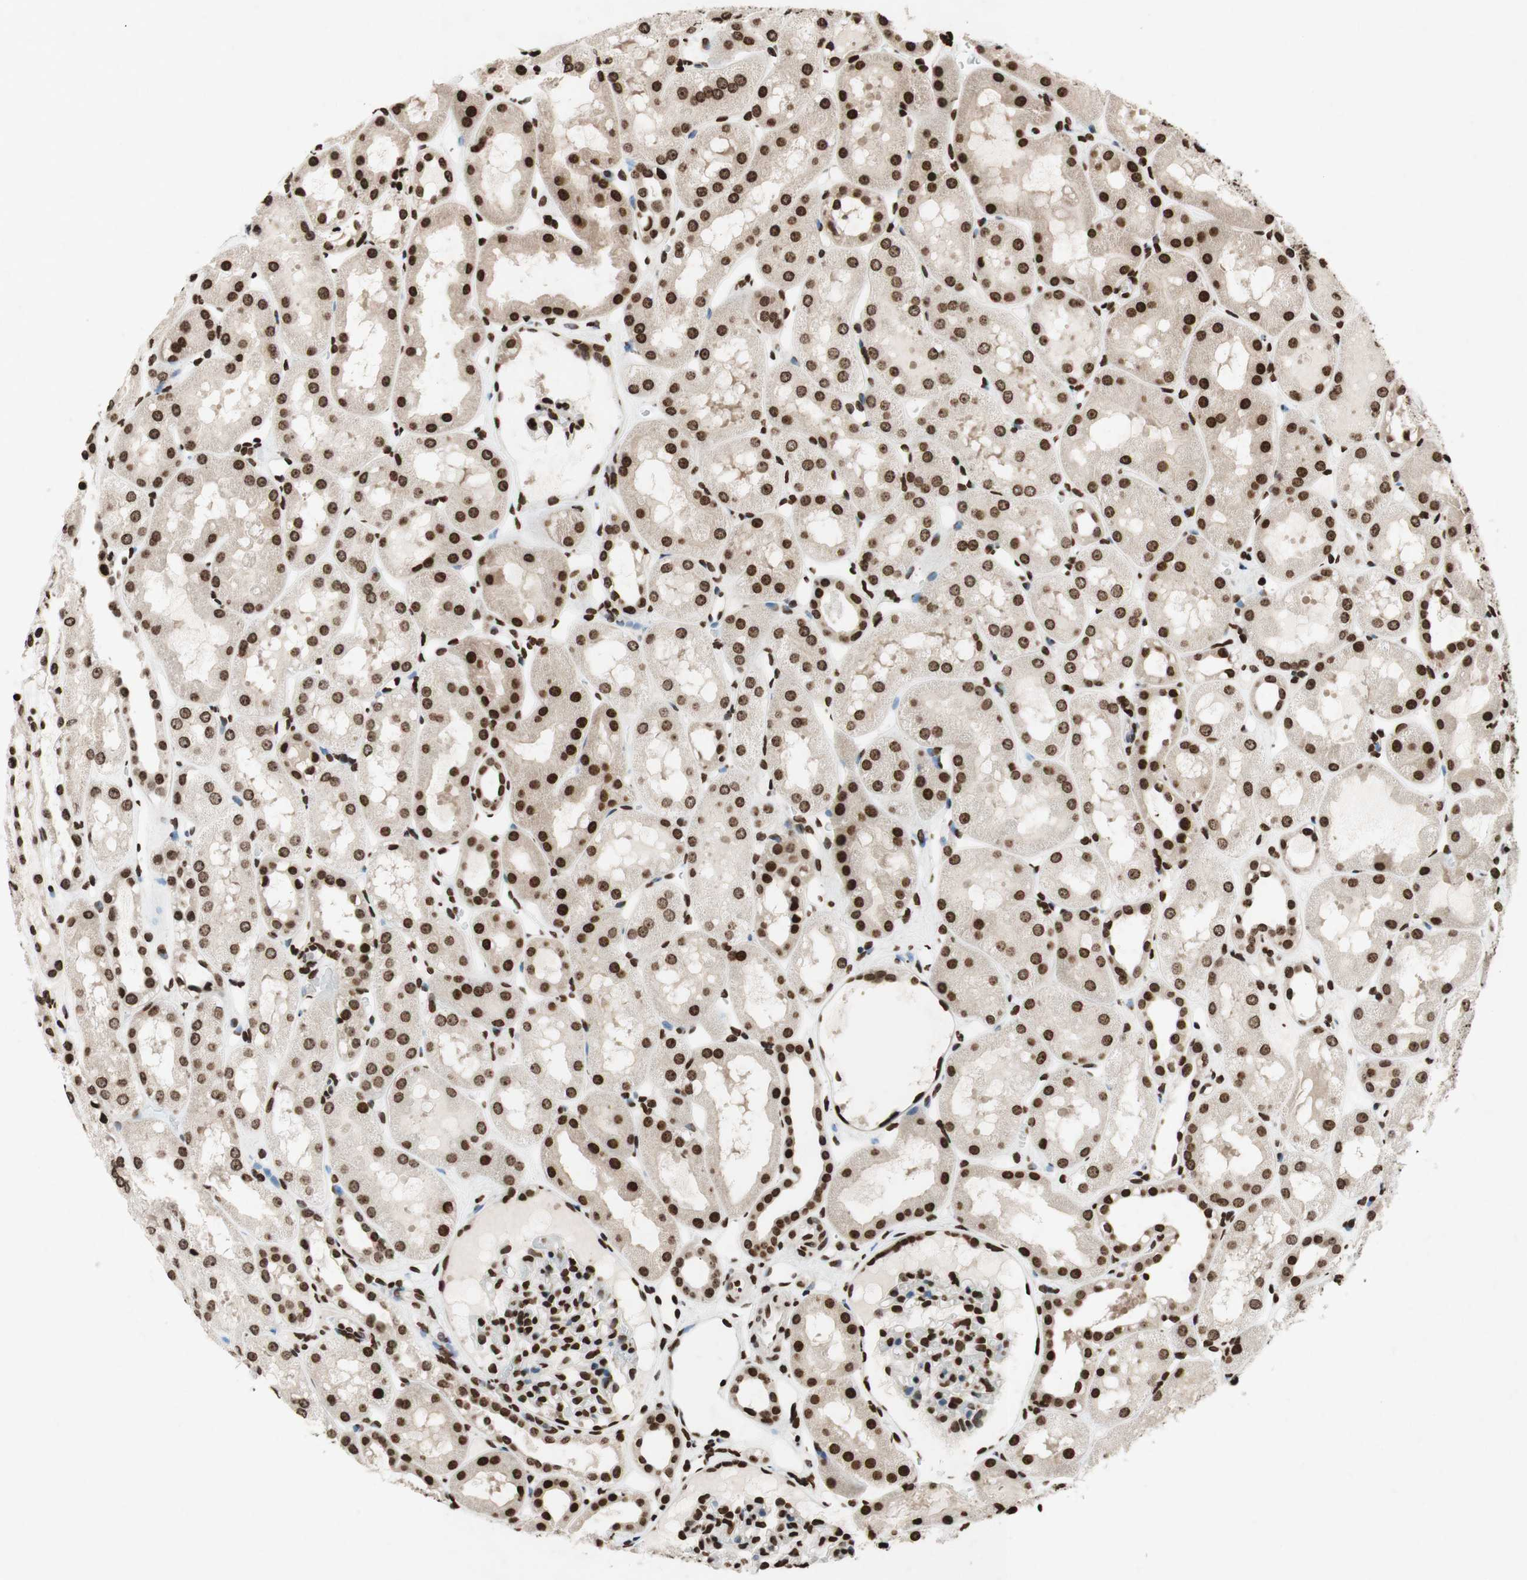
{"staining": {"intensity": "strong", "quantity": ">75%", "location": "nuclear"}, "tissue": "kidney", "cell_type": "Cells in glomeruli", "image_type": "normal", "snomed": [{"axis": "morphology", "description": "Normal tissue, NOS"}, {"axis": "topography", "description": "Kidney"}, {"axis": "topography", "description": "Urinary bladder"}], "caption": "Kidney stained for a protein demonstrates strong nuclear positivity in cells in glomeruli.", "gene": "NCOA3", "patient": {"sex": "male", "age": 16}}